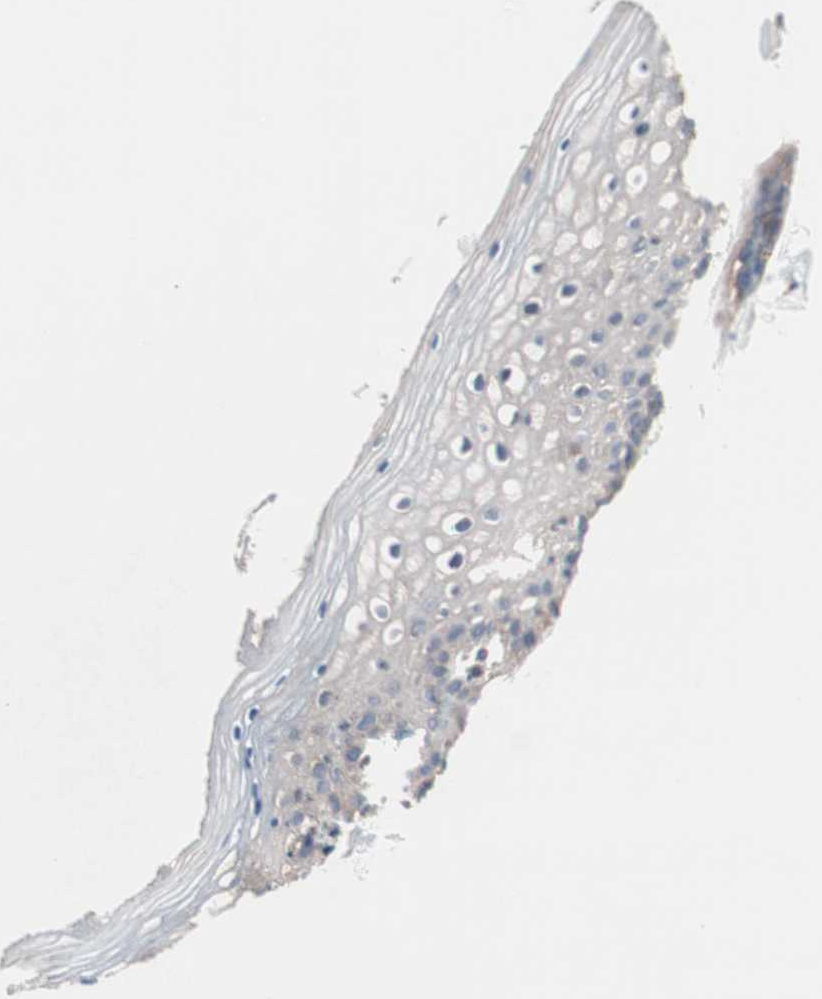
{"staining": {"intensity": "weak", "quantity": "<25%", "location": "cytoplasmic/membranous"}, "tissue": "vagina", "cell_type": "Squamous epithelial cells", "image_type": "normal", "snomed": [{"axis": "morphology", "description": "Normal tissue, NOS"}, {"axis": "topography", "description": "Vagina"}], "caption": "This is an immunohistochemistry (IHC) histopathology image of unremarkable vagina. There is no positivity in squamous epithelial cells.", "gene": "ATG7", "patient": {"sex": "female", "age": 46}}